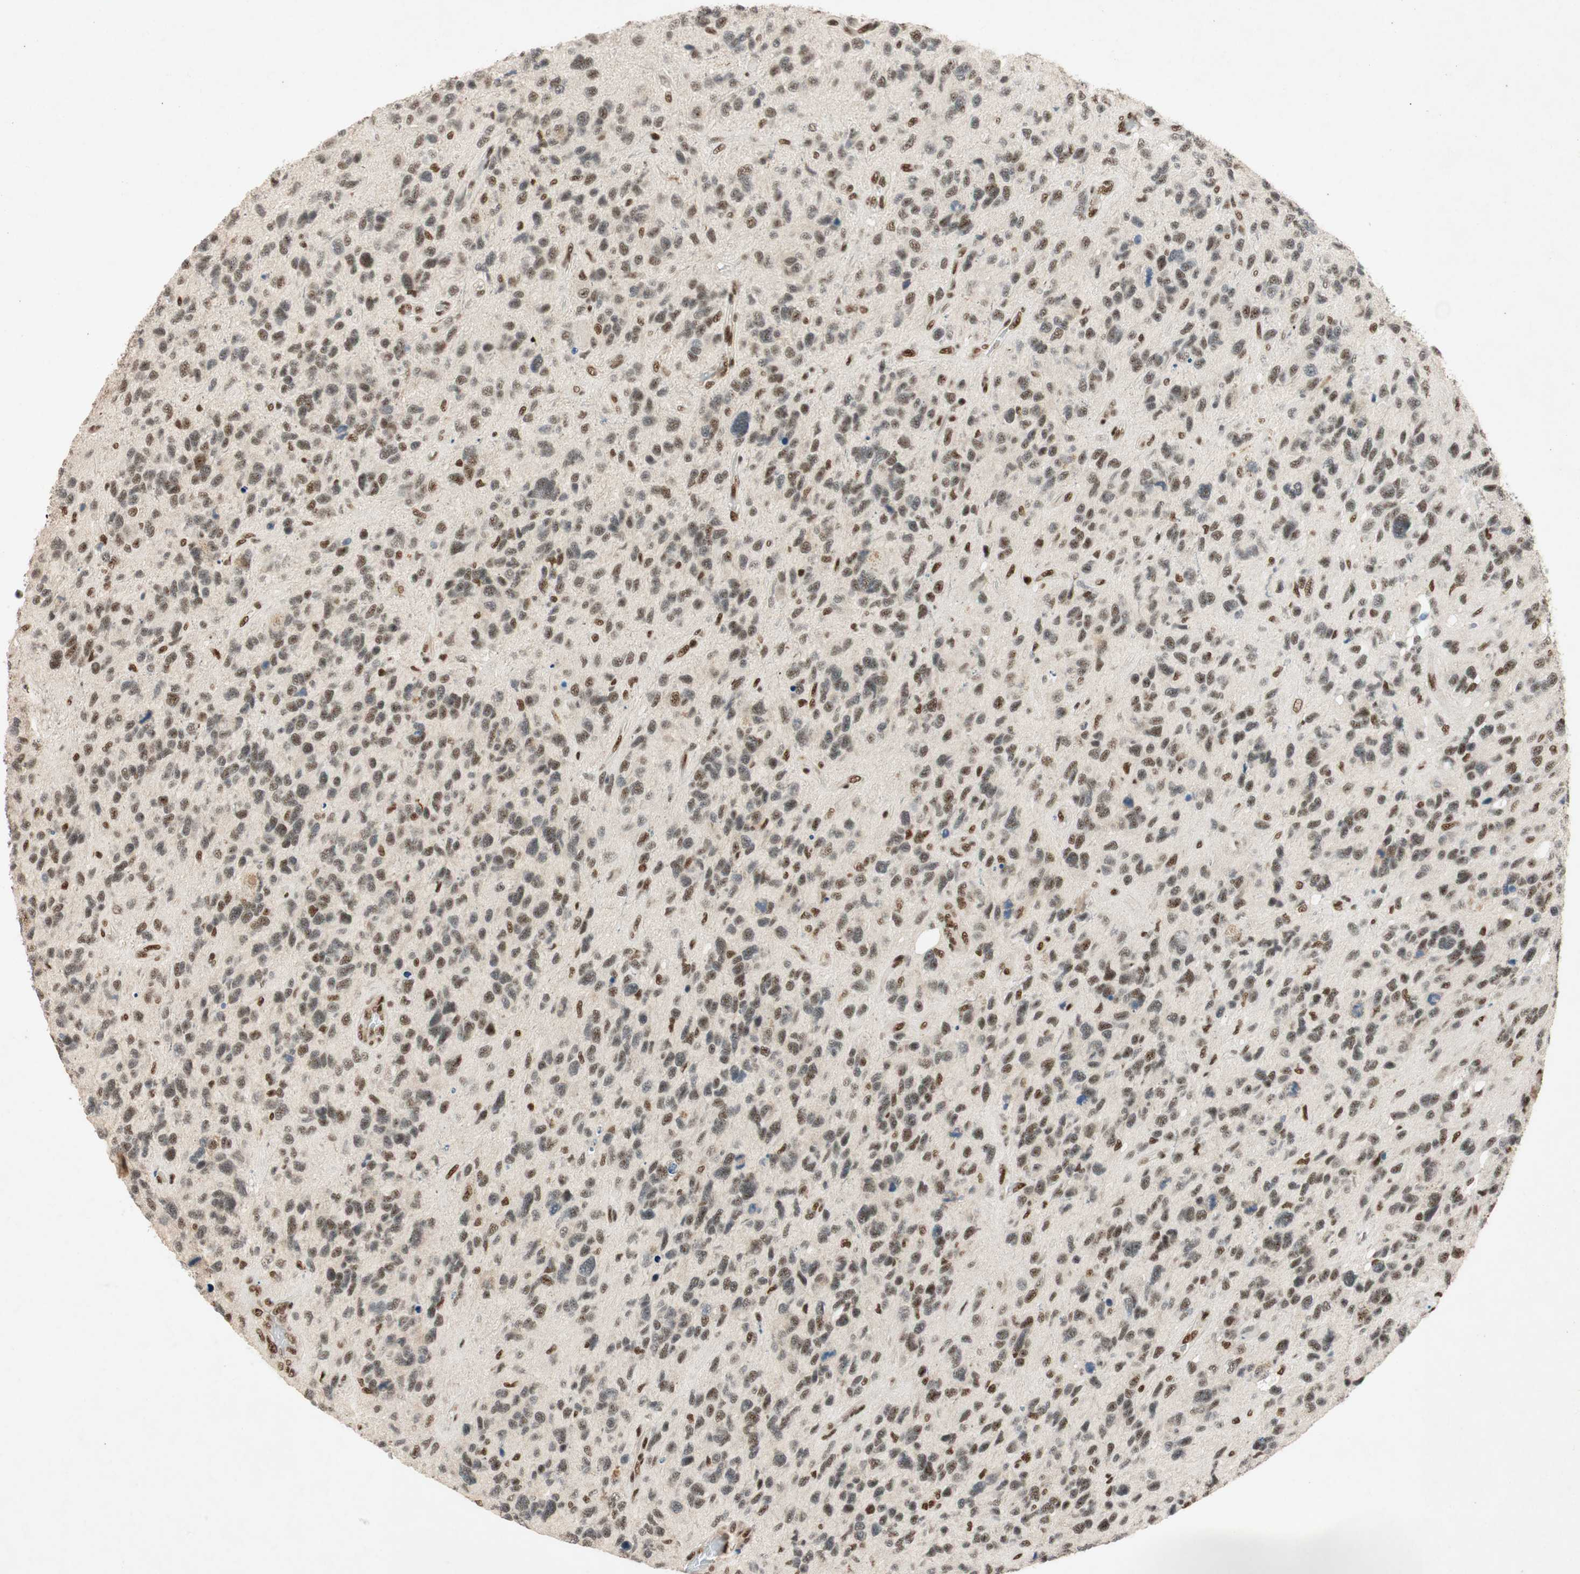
{"staining": {"intensity": "moderate", "quantity": ">75%", "location": "nuclear"}, "tissue": "glioma", "cell_type": "Tumor cells", "image_type": "cancer", "snomed": [{"axis": "morphology", "description": "Glioma, malignant, High grade"}, {"axis": "topography", "description": "Brain"}], "caption": "The photomicrograph exhibits a brown stain indicating the presence of a protein in the nuclear of tumor cells in glioma.", "gene": "NCBP3", "patient": {"sex": "female", "age": 58}}